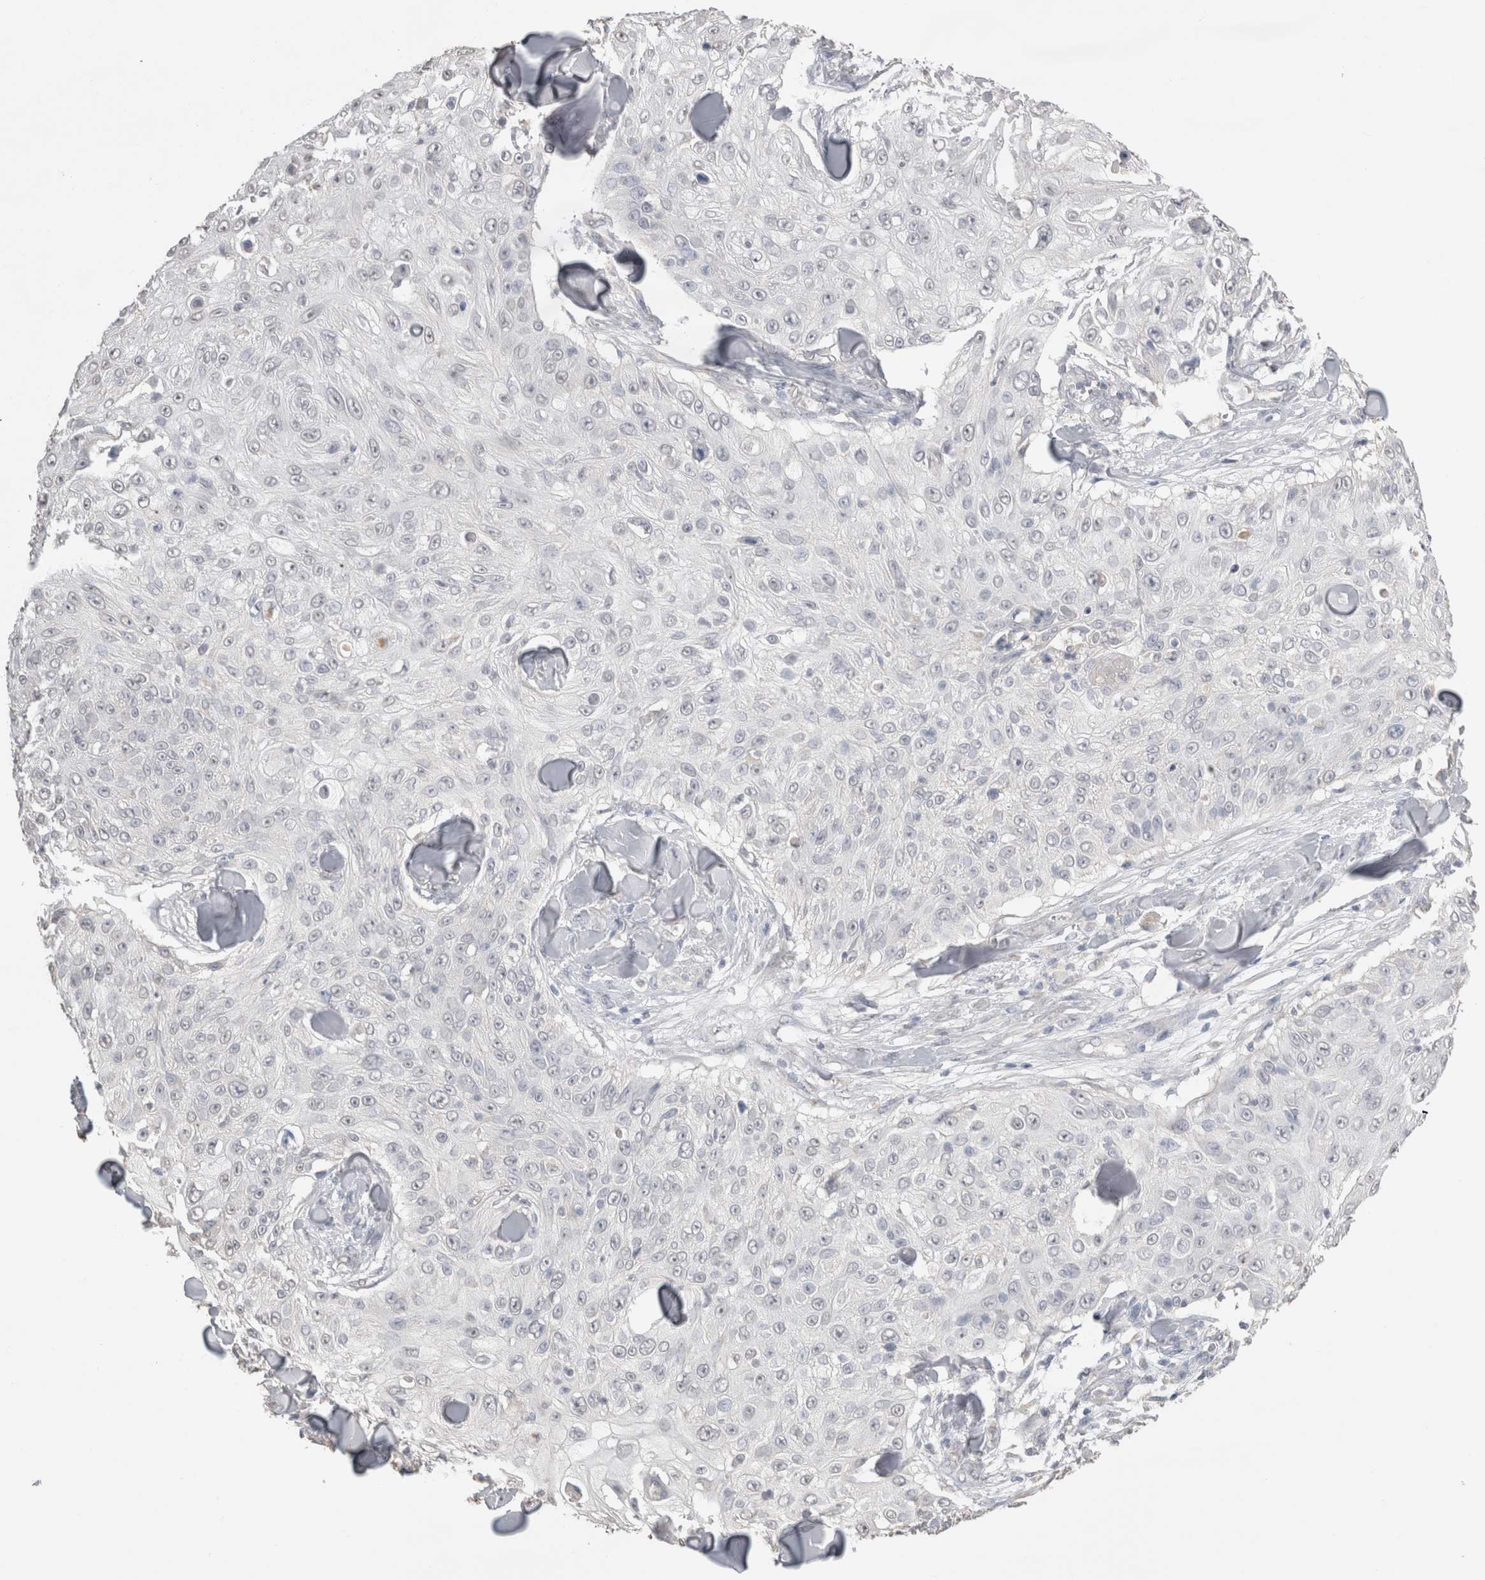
{"staining": {"intensity": "negative", "quantity": "none", "location": "none"}, "tissue": "skin cancer", "cell_type": "Tumor cells", "image_type": "cancer", "snomed": [{"axis": "morphology", "description": "Squamous cell carcinoma, NOS"}, {"axis": "topography", "description": "Skin"}], "caption": "This is an IHC photomicrograph of skin cancer (squamous cell carcinoma). There is no staining in tumor cells.", "gene": "NAALADL2", "patient": {"sex": "male", "age": 86}}